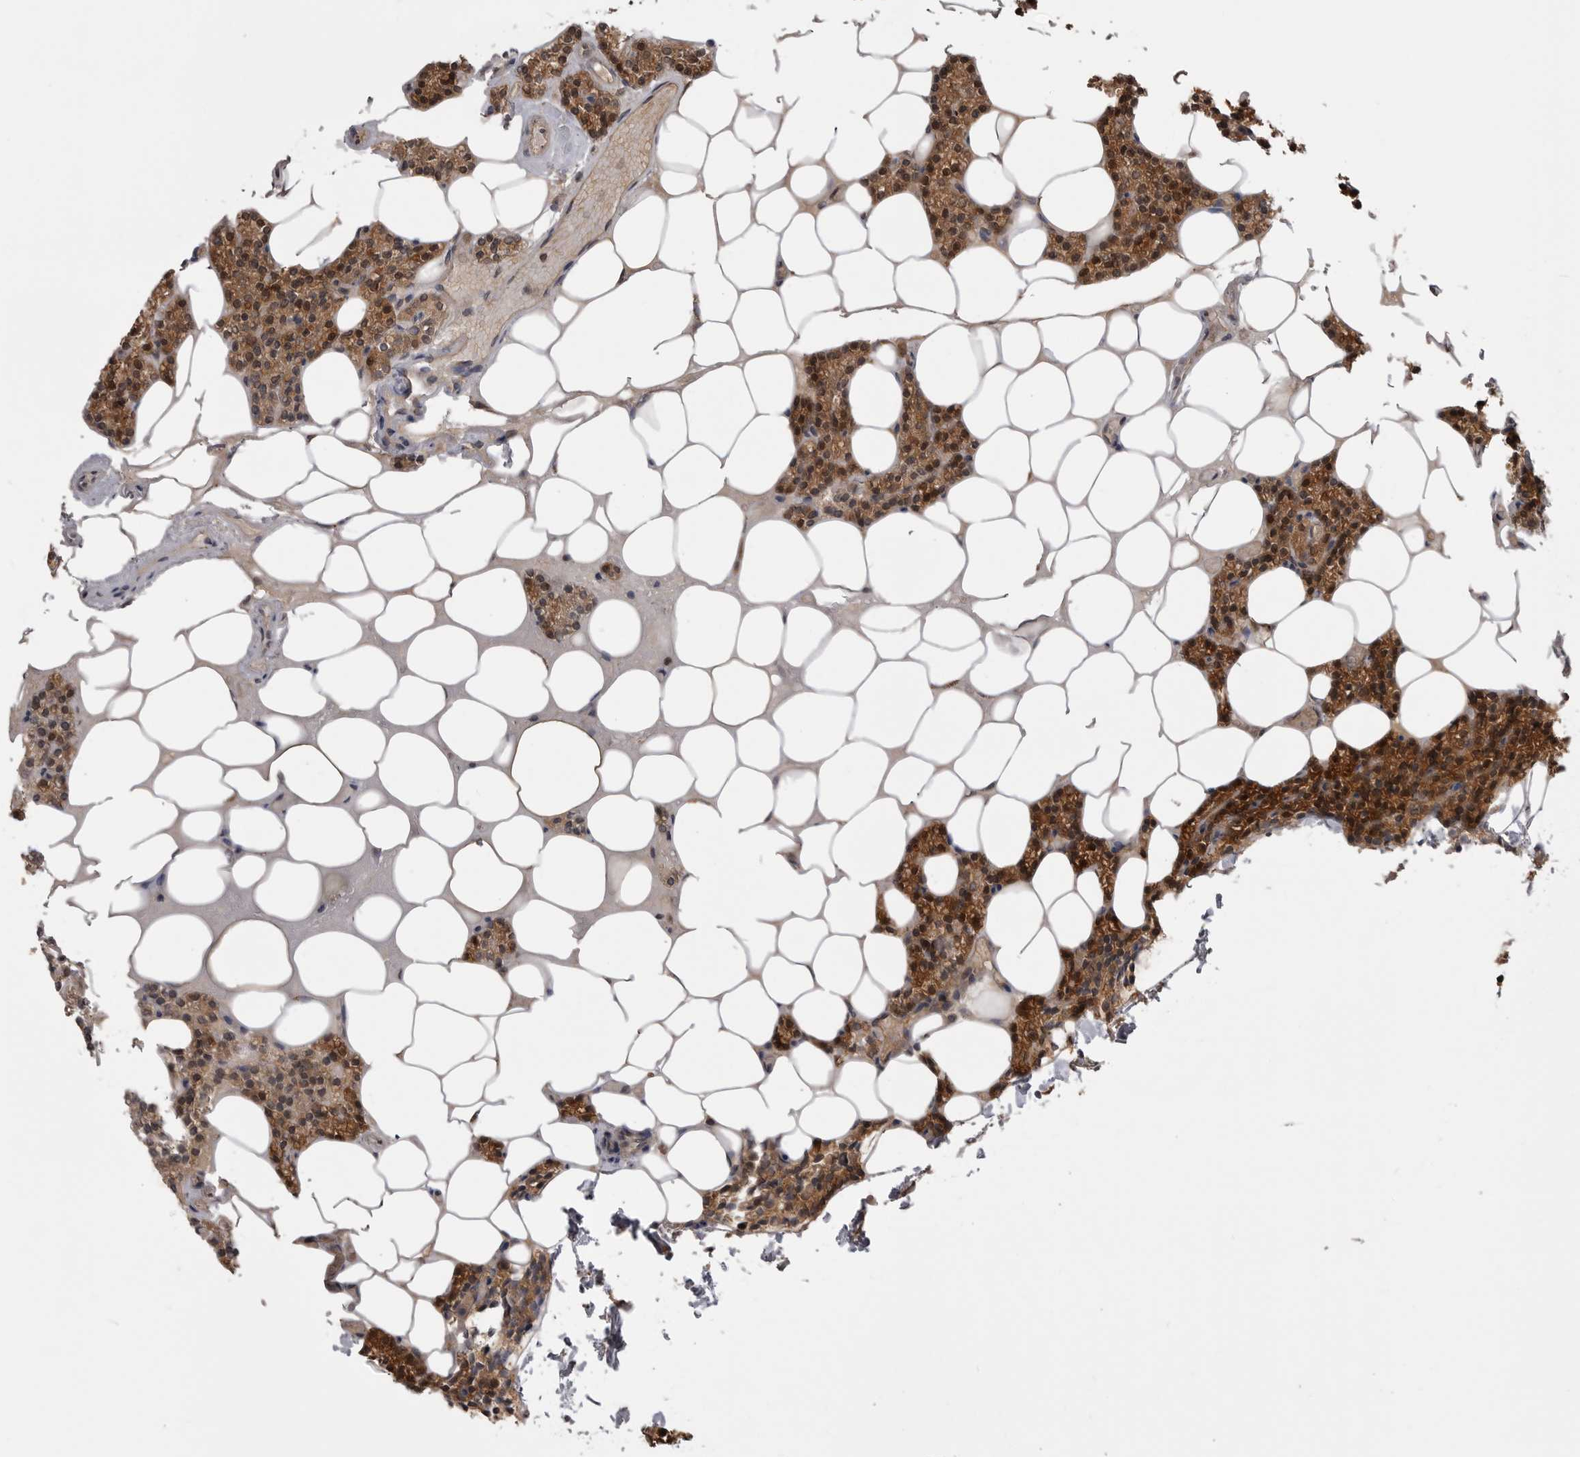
{"staining": {"intensity": "strong", "quantity": "<25%", "location": "cytoplasmic/membranous,nuclear"}, "tissue": "parathyroid gland", "cell_type": "Glandular cells", "image_type": "normal", "snomed": [{"axis": "morphology", "description": "Normal tissue, NOS"}, {"axis": "topography", "description": "Parathyroid gland"}], "caption": "Protein expression analysis of unremarkable parathyroid gland exhibits strong cytoplasmic/membranous,nuclear expression in approximately <25% of glandular cells.", "gene": "MAPK13", "patient": {"sex": "male", "age": 75}}